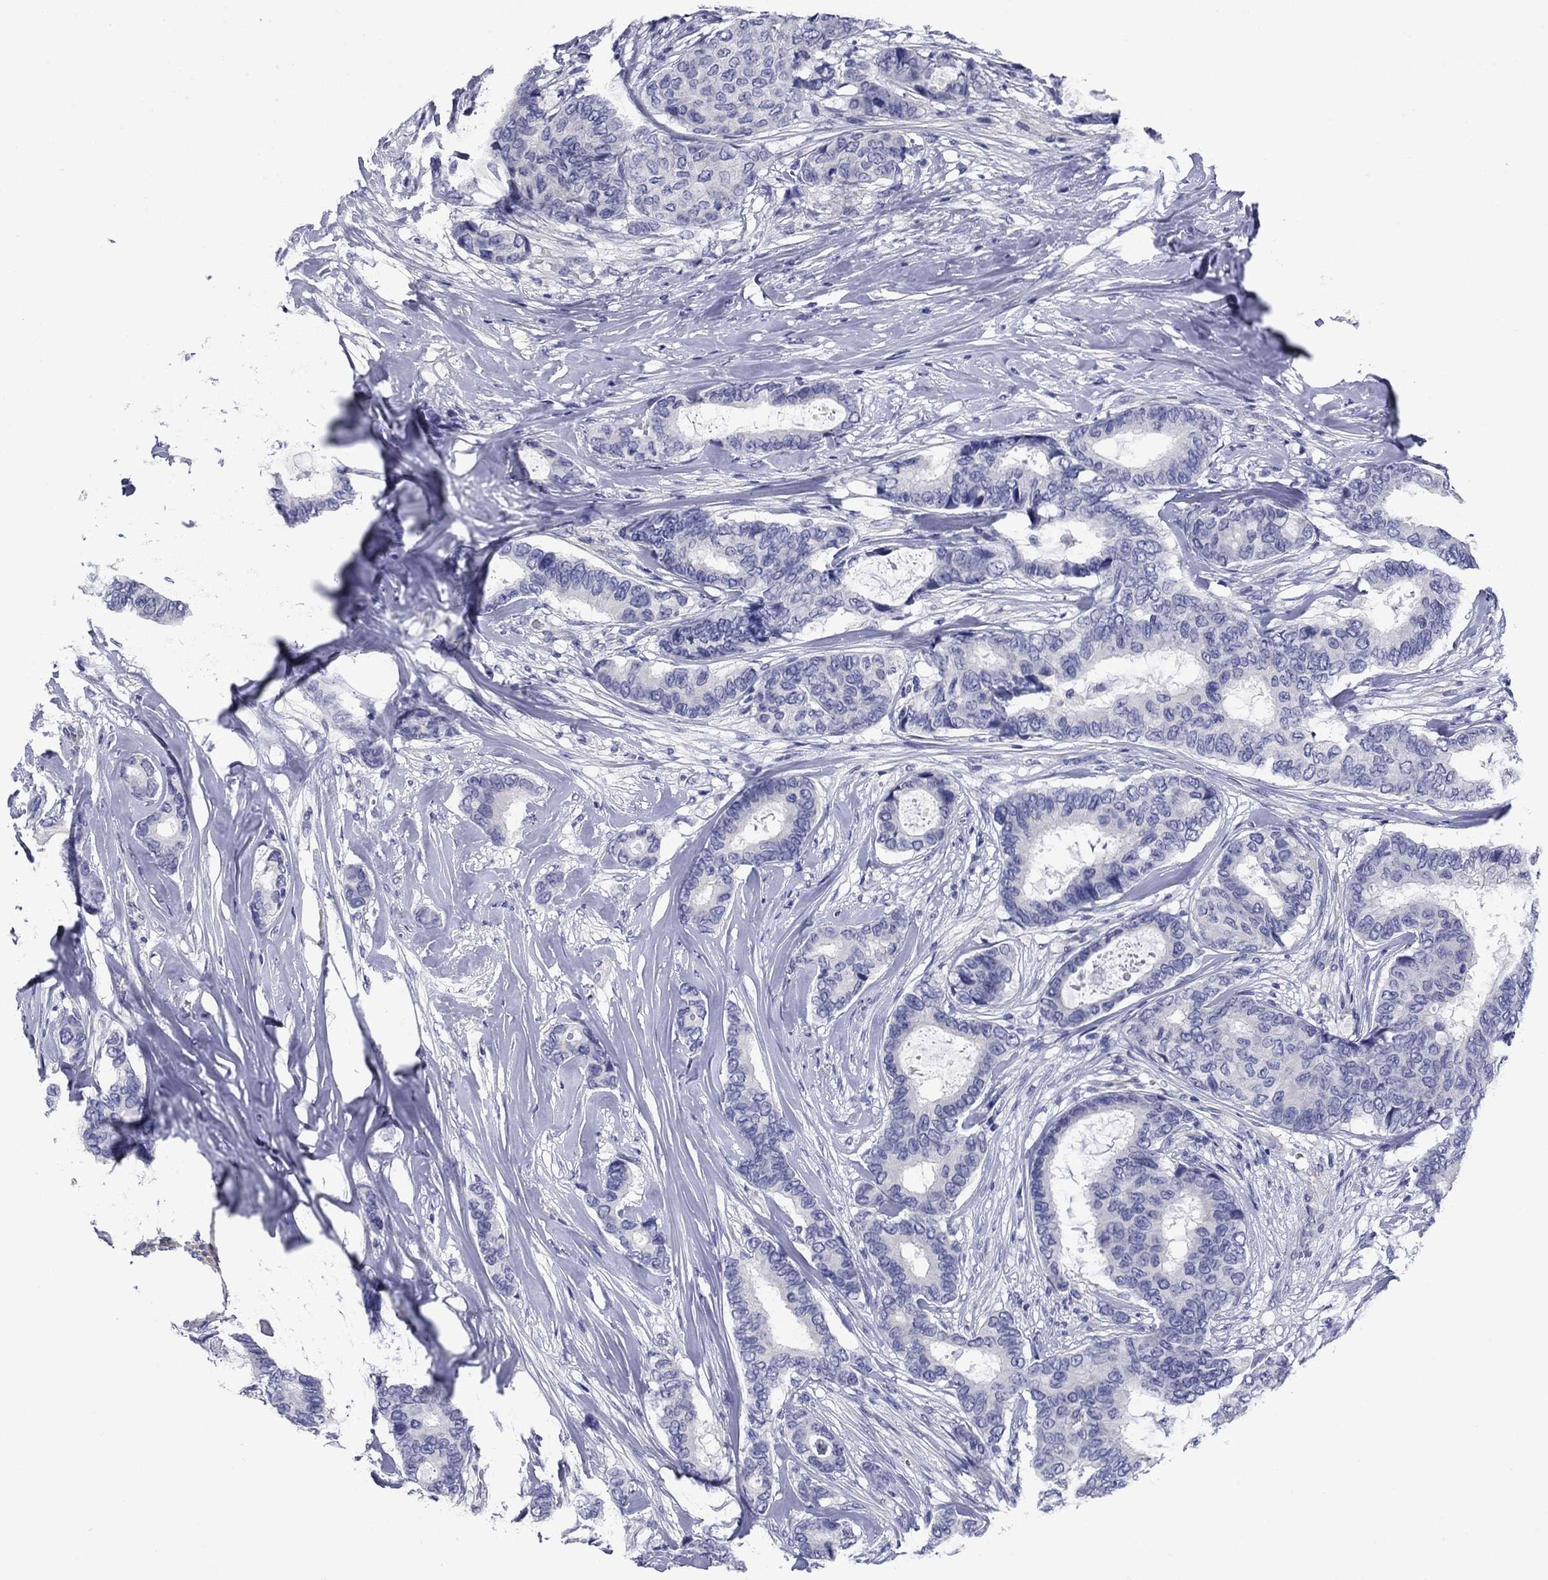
{"staining": {"intensity": "negative", "quantity": "none", "location": "none"}, "tissue": "breast cancer", "cell_type": "Tumor cells", "image_type": "cancer", "snomed": [{"axis": "morphology", "description": "Duct carcinoma"}, {"axis": "topography", "description": "Breast"}], "caption": "Immunohistochemistry (IHC) of human breast cancer demonstrates no positivity in tumor cells.", "gene": "PRKCG", "patient": {"sex": "female", "age": 75}}